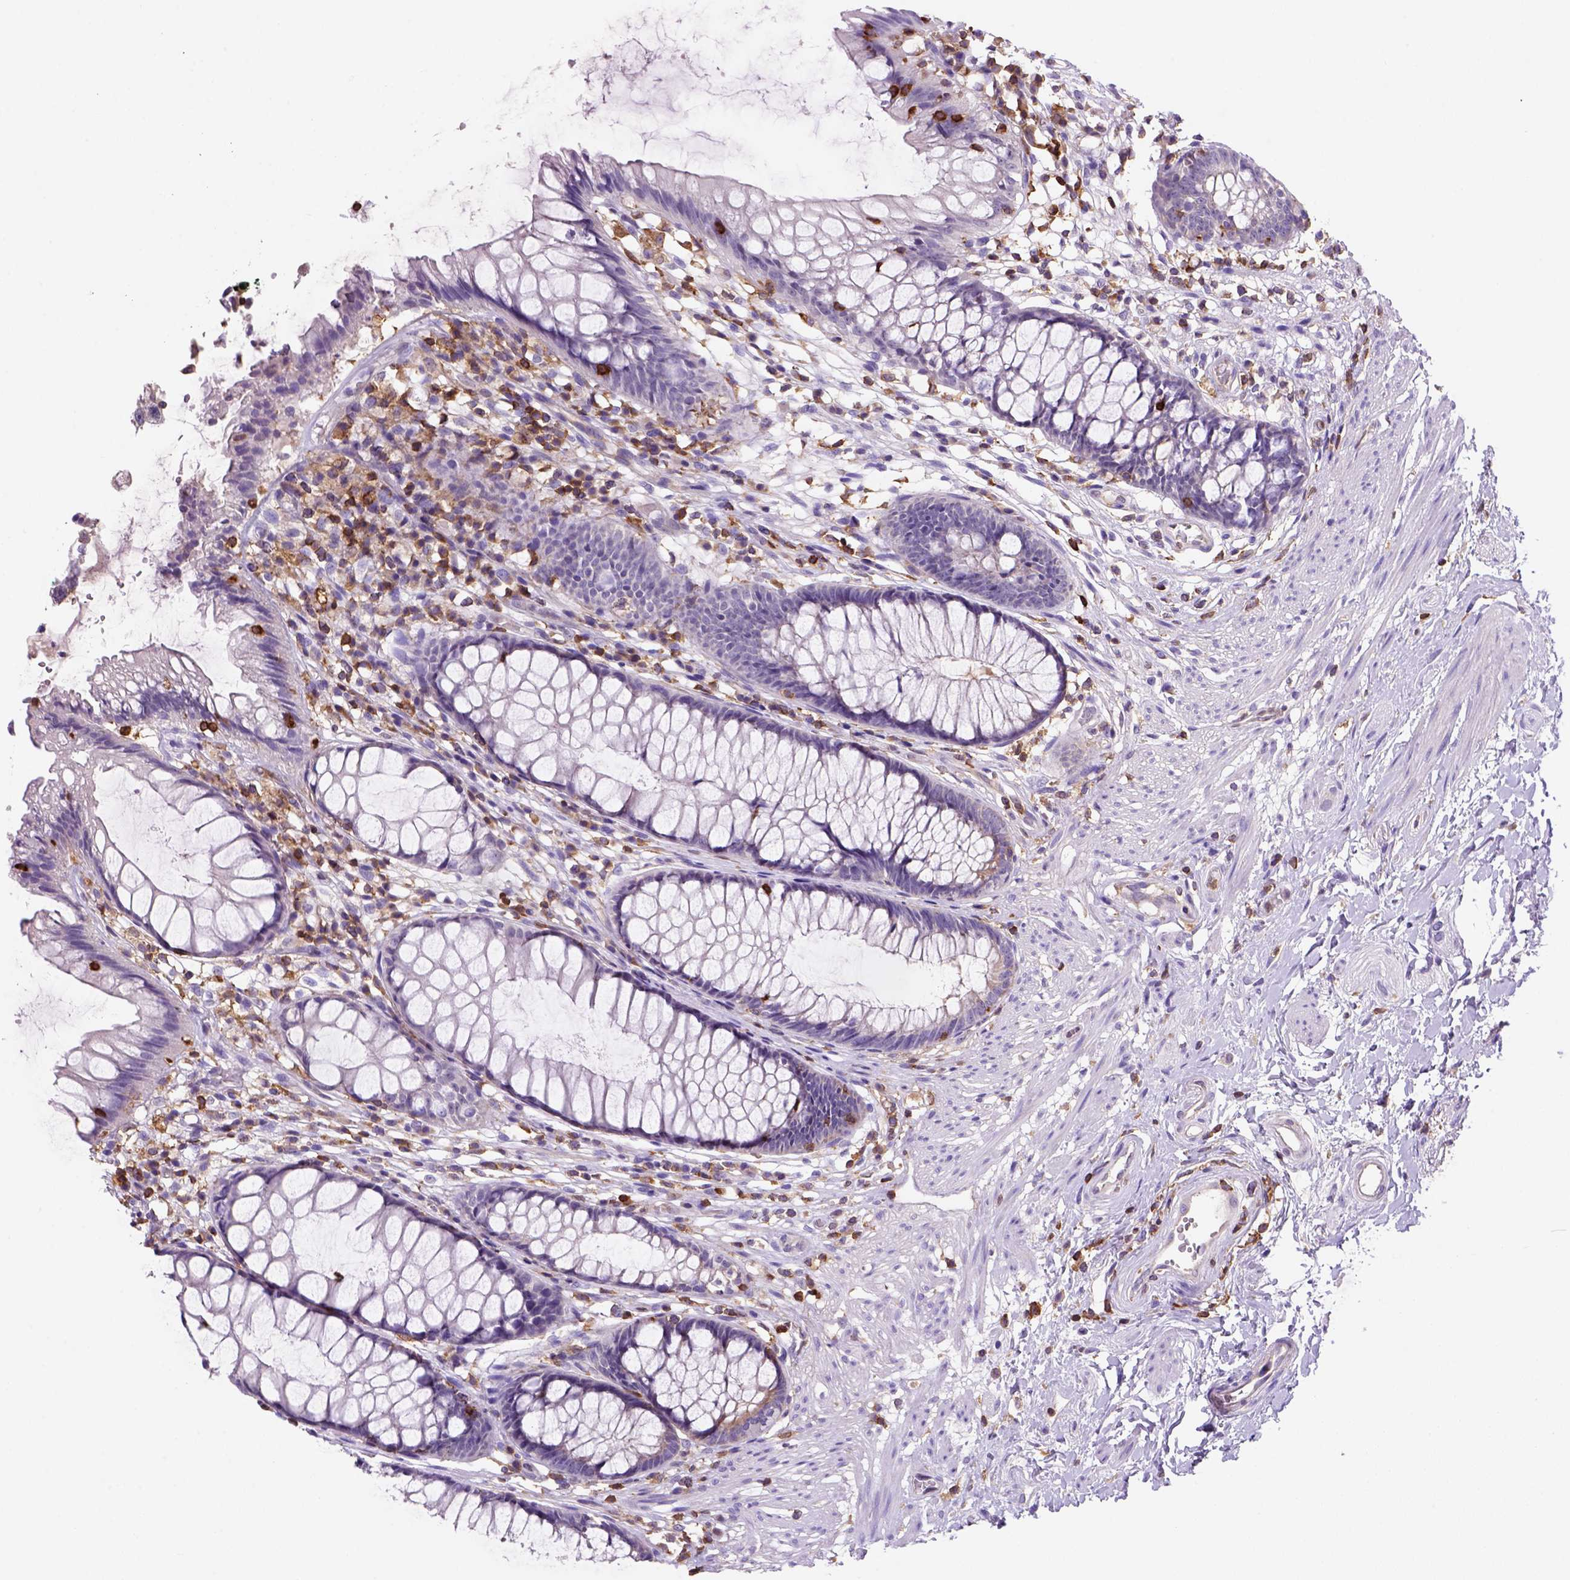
{"staining": {"intensity": "negative", "quantity": "none", "location": "none"}, "tissue": "rectum", "cell_type": "Glandular cells", "image_type": "normal", "snomed": [{"axis": "morphology", "description": "Normal tissue, NOS"}, {"axis": "topography", "description": "Smooth muscle"}, {"axis": "topography", "description": "Rectum"}], "caption": "Immunohistochemistry (IHC) histopathology image of unremarkable human rectum stained for a protein (brown), which shows no staining in glandular cells. (DAB (3,3'-diaminobenzidine) immunohistochemistry (IHC) visualized using brightfield microscopy, high magnification).", "gene": "INPP5D", "patient": {"sex": "male", "age": 53}}